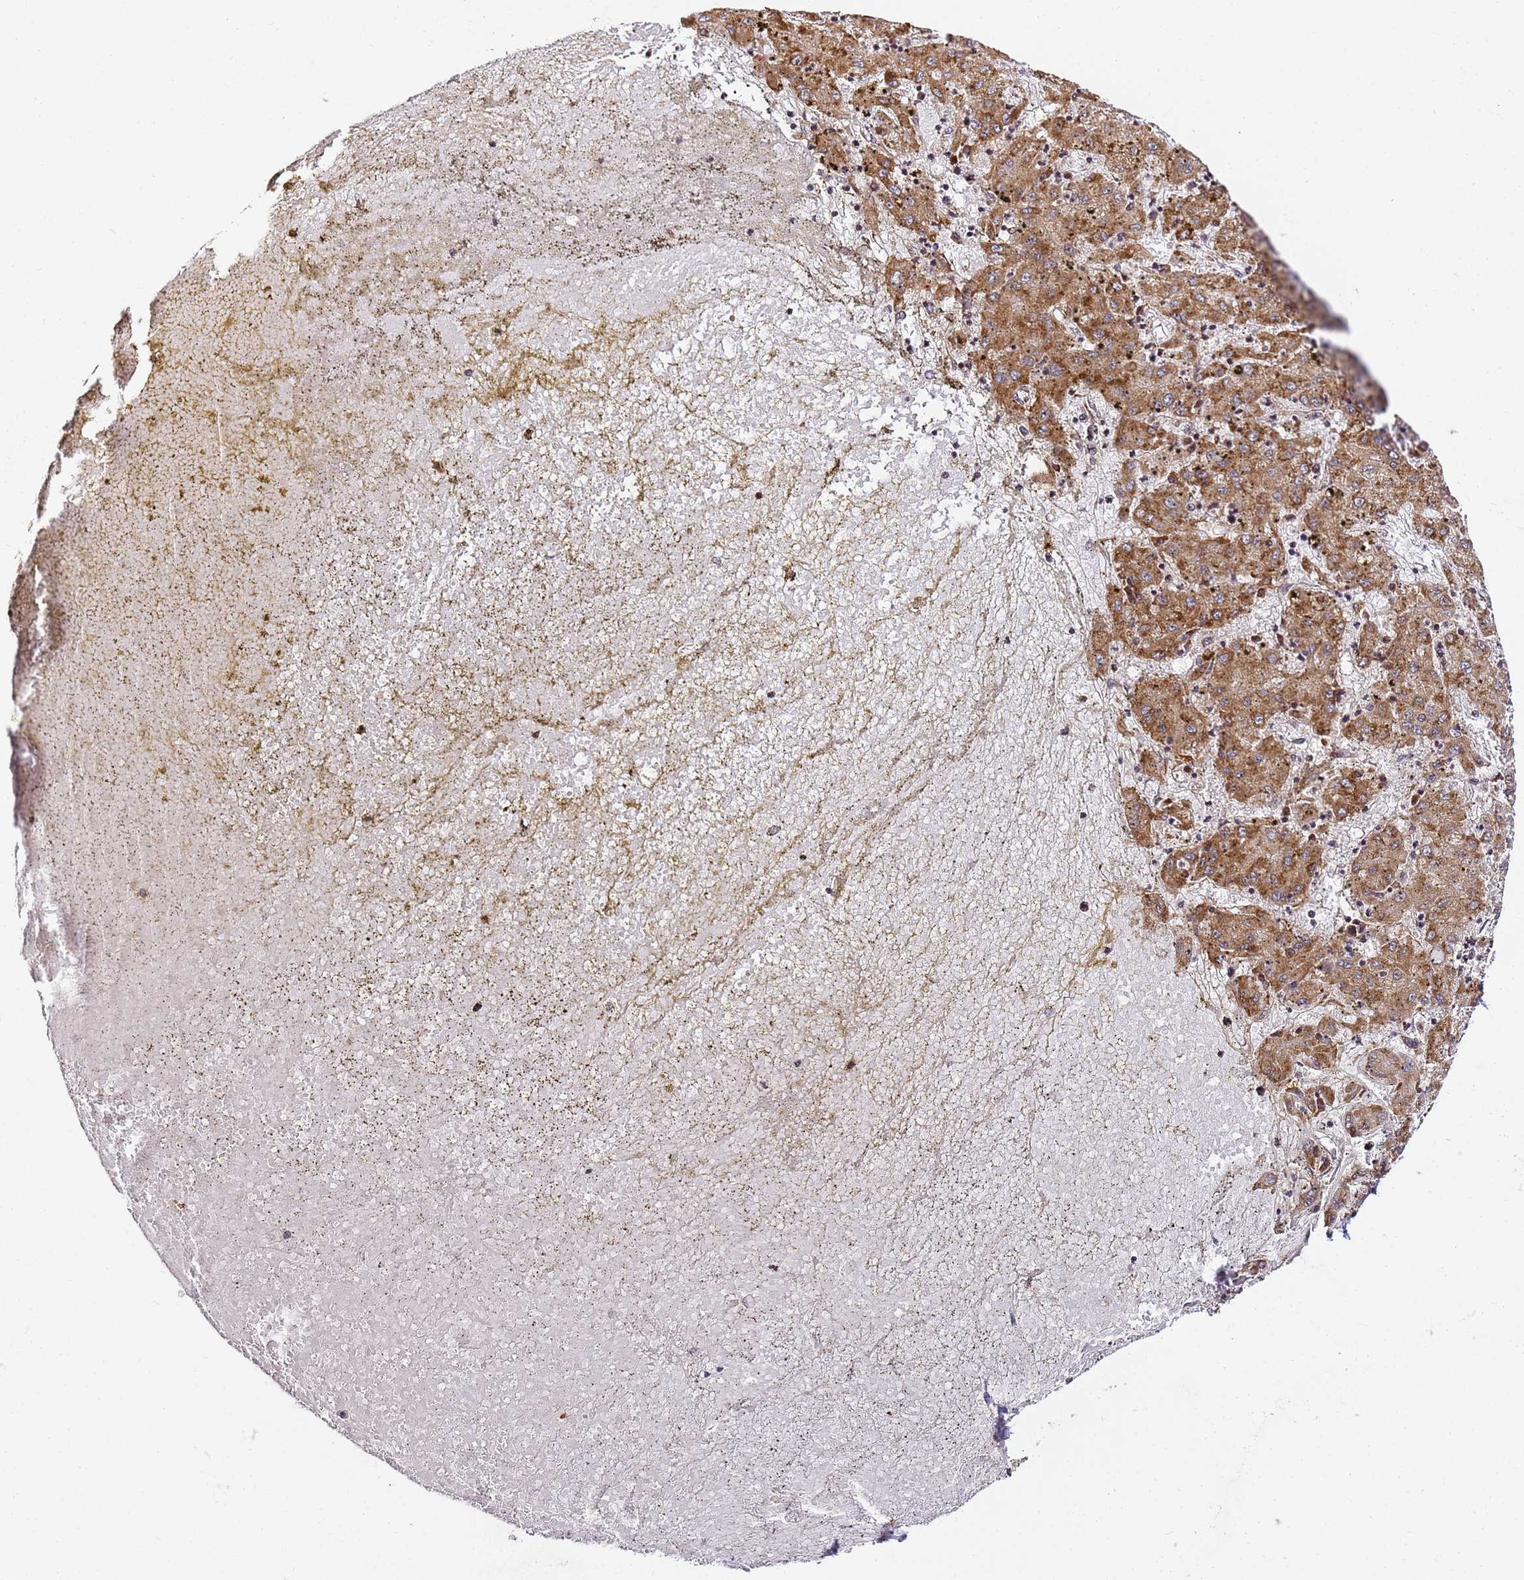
{"staining": {"intensity": "strong", "quantity": ">75%", "location": "cytoplasmic/membranous"}, "tissue": "liver cancer", "cell_type": "Tumor cells", "image_type": "cancer", "snomed": [{"axis": "morphology", "description": "Carcinoma, Hepatocellular, NOS"}, {"axis": "topography", "description": "Liver"}], "caption": "This micrograph shows immunohistochemistry staining of liver hepatocellular carcinoma, with high strong cytoplasmic/membranous positivity in approximately >75% of tumor cells.", "gene": "RPL13A", "patient": {"sex": "male", "age": 72}}